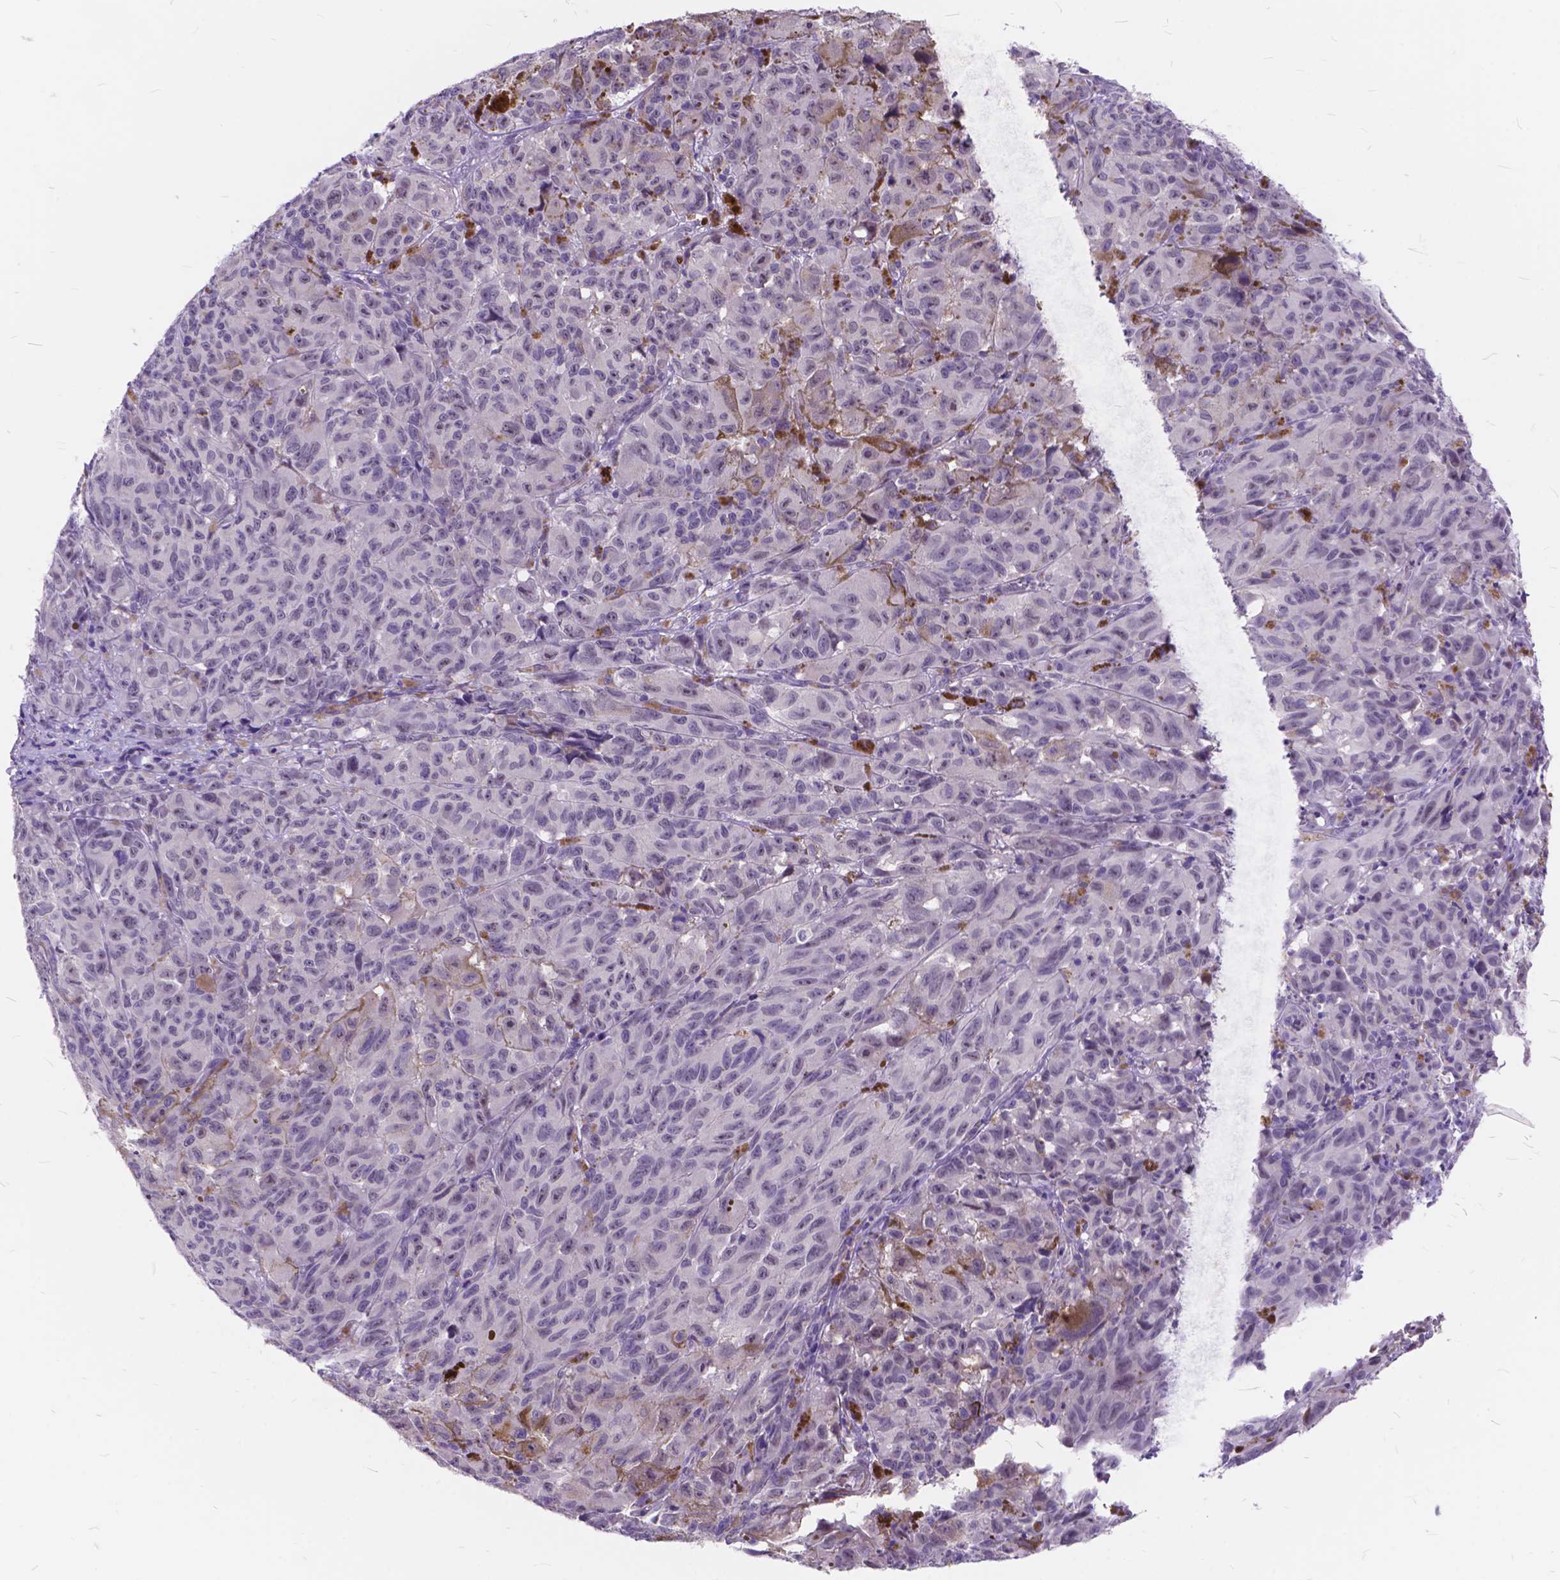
{"staining": {"intensity": "negative", "quantity": "none", "location": "none"}, "tissue": "melanoma", "cell_type": "Tumor cells", "image_type": "cancer", "snomed": [{"axis": "morphology", "description": "Malignant melanoma, NOS"}, {"axis": "topography", "description": "Vulva, labia, clitoris and Bartholin´s gland, NO"}], "caption": "Immunohistochemistry (IHC) of human malignant melanoma displays no staining in tumor cells. (DAB IHC, high magnification).", "gene": "MAN2C1", "patient": {"sex": "female", "age": 75}}